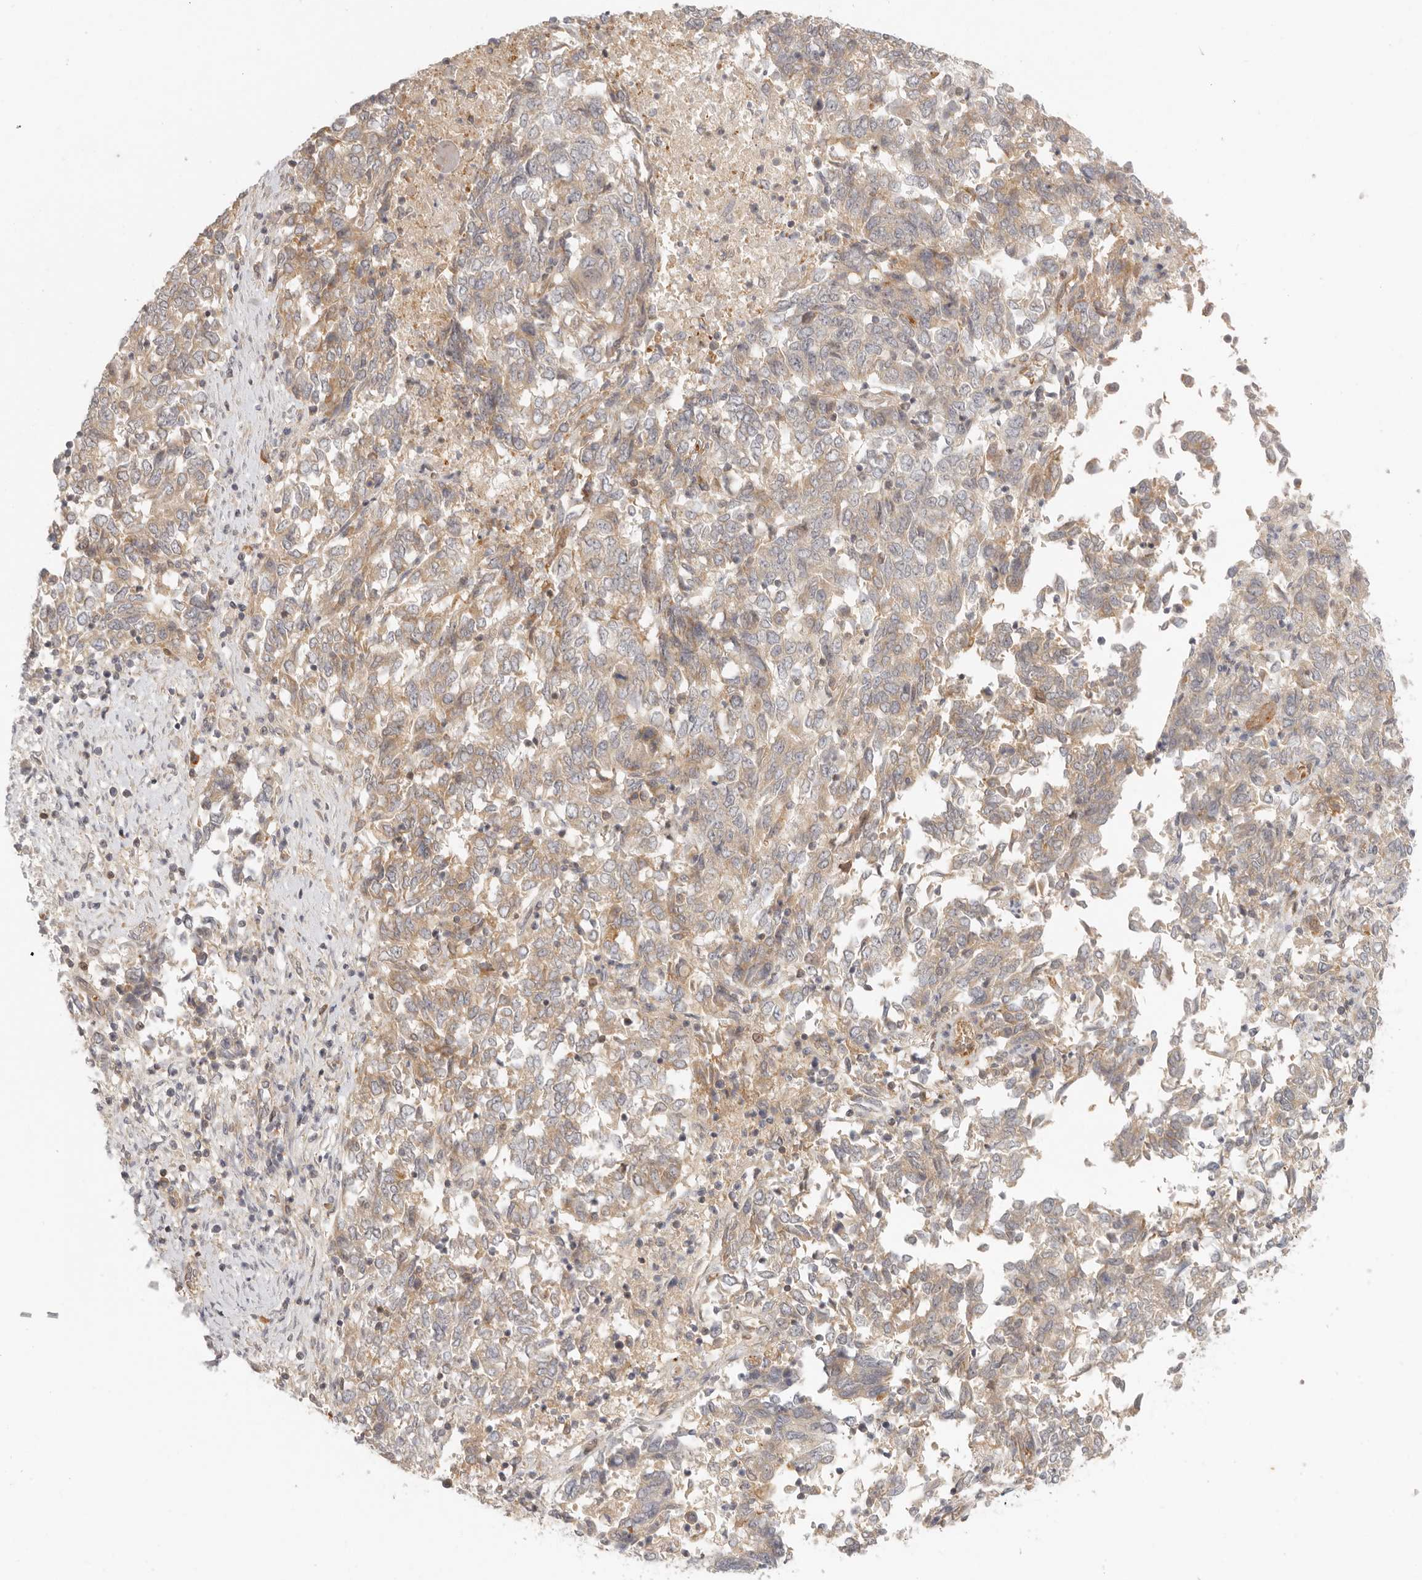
{"staining": {"intensity": "weak", "quantity": "25%-75%", "location": "cytoplasmic/membranous"}, "tissue": "endometrial cancer", "cell_type": "Tumor cells", "image_type": "cancer", "snomed": [{"axis": "morphology", "description": "Adenocarcinoma, NOS"}, {"axis": "topography", "description": "Endometrium"}], "caption": "A micrograph showing weak cytoplasmic/membranous positivity in approximately 25%-75% of tumor cells in endometrial adenocarcinoma, as visualized by brown immunohistochemical staining.", "gene": "AHDC1", "patient": {"sex": "female", "age": 80}}